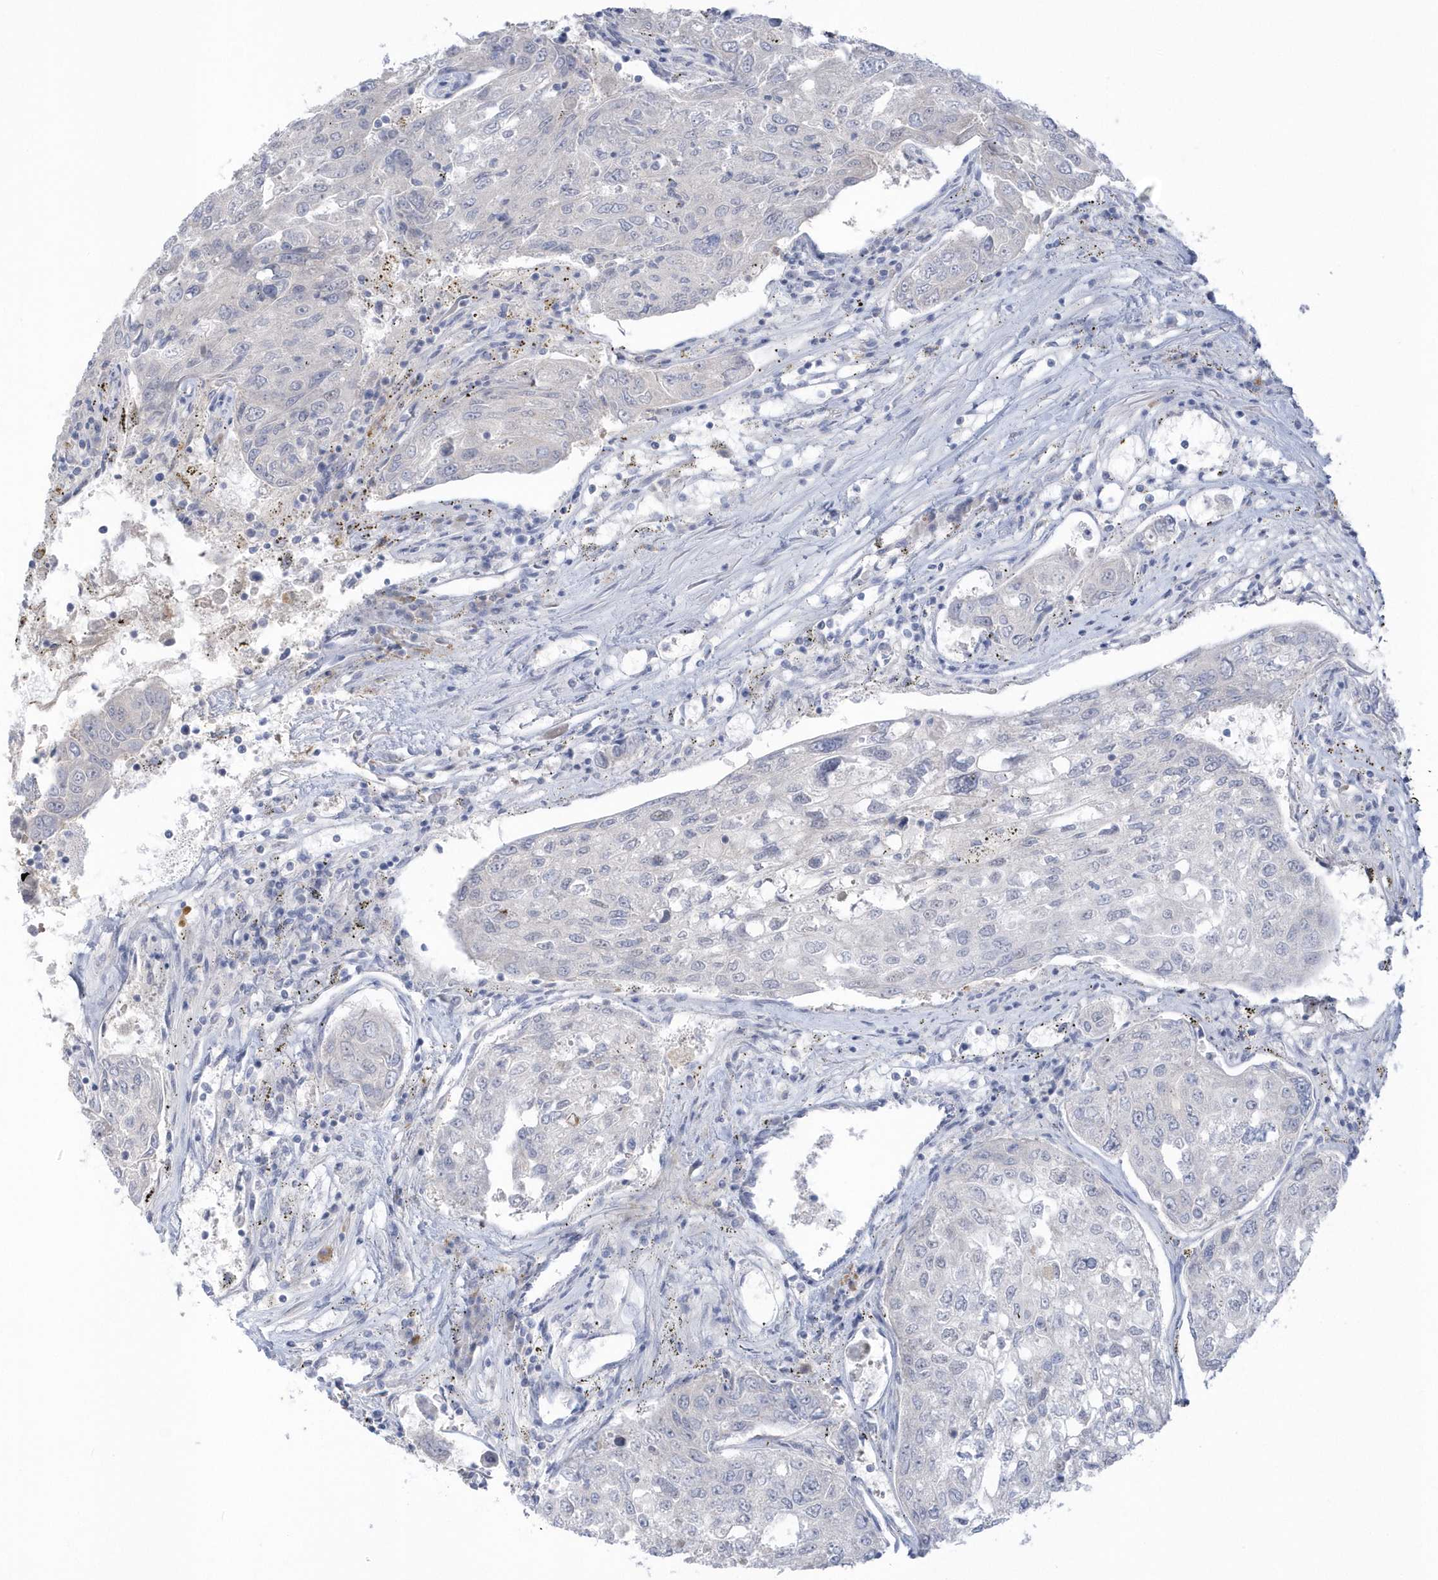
{"staining": {"intensity": "negative", "quantity": "none", "location": "none"}, "tissue": "urothelial cancer", "cell_type": "Tumor cells", "image_type": "cancer", "snomed": [{"axis": "morphology", "description": "Urothelial carcinoma, High grade"}, {"axis": "topography", "description": "Lymph node"}, {"axis": "topography", "description": "Urinary bladder"}], "caption": "IHC photomicrograph of human urothelial cancer stained for a protein (brown), which shows no expression in tumor cells.", "gene": "SEMA3D", "patient": {"sex": "male", "age": 51}}